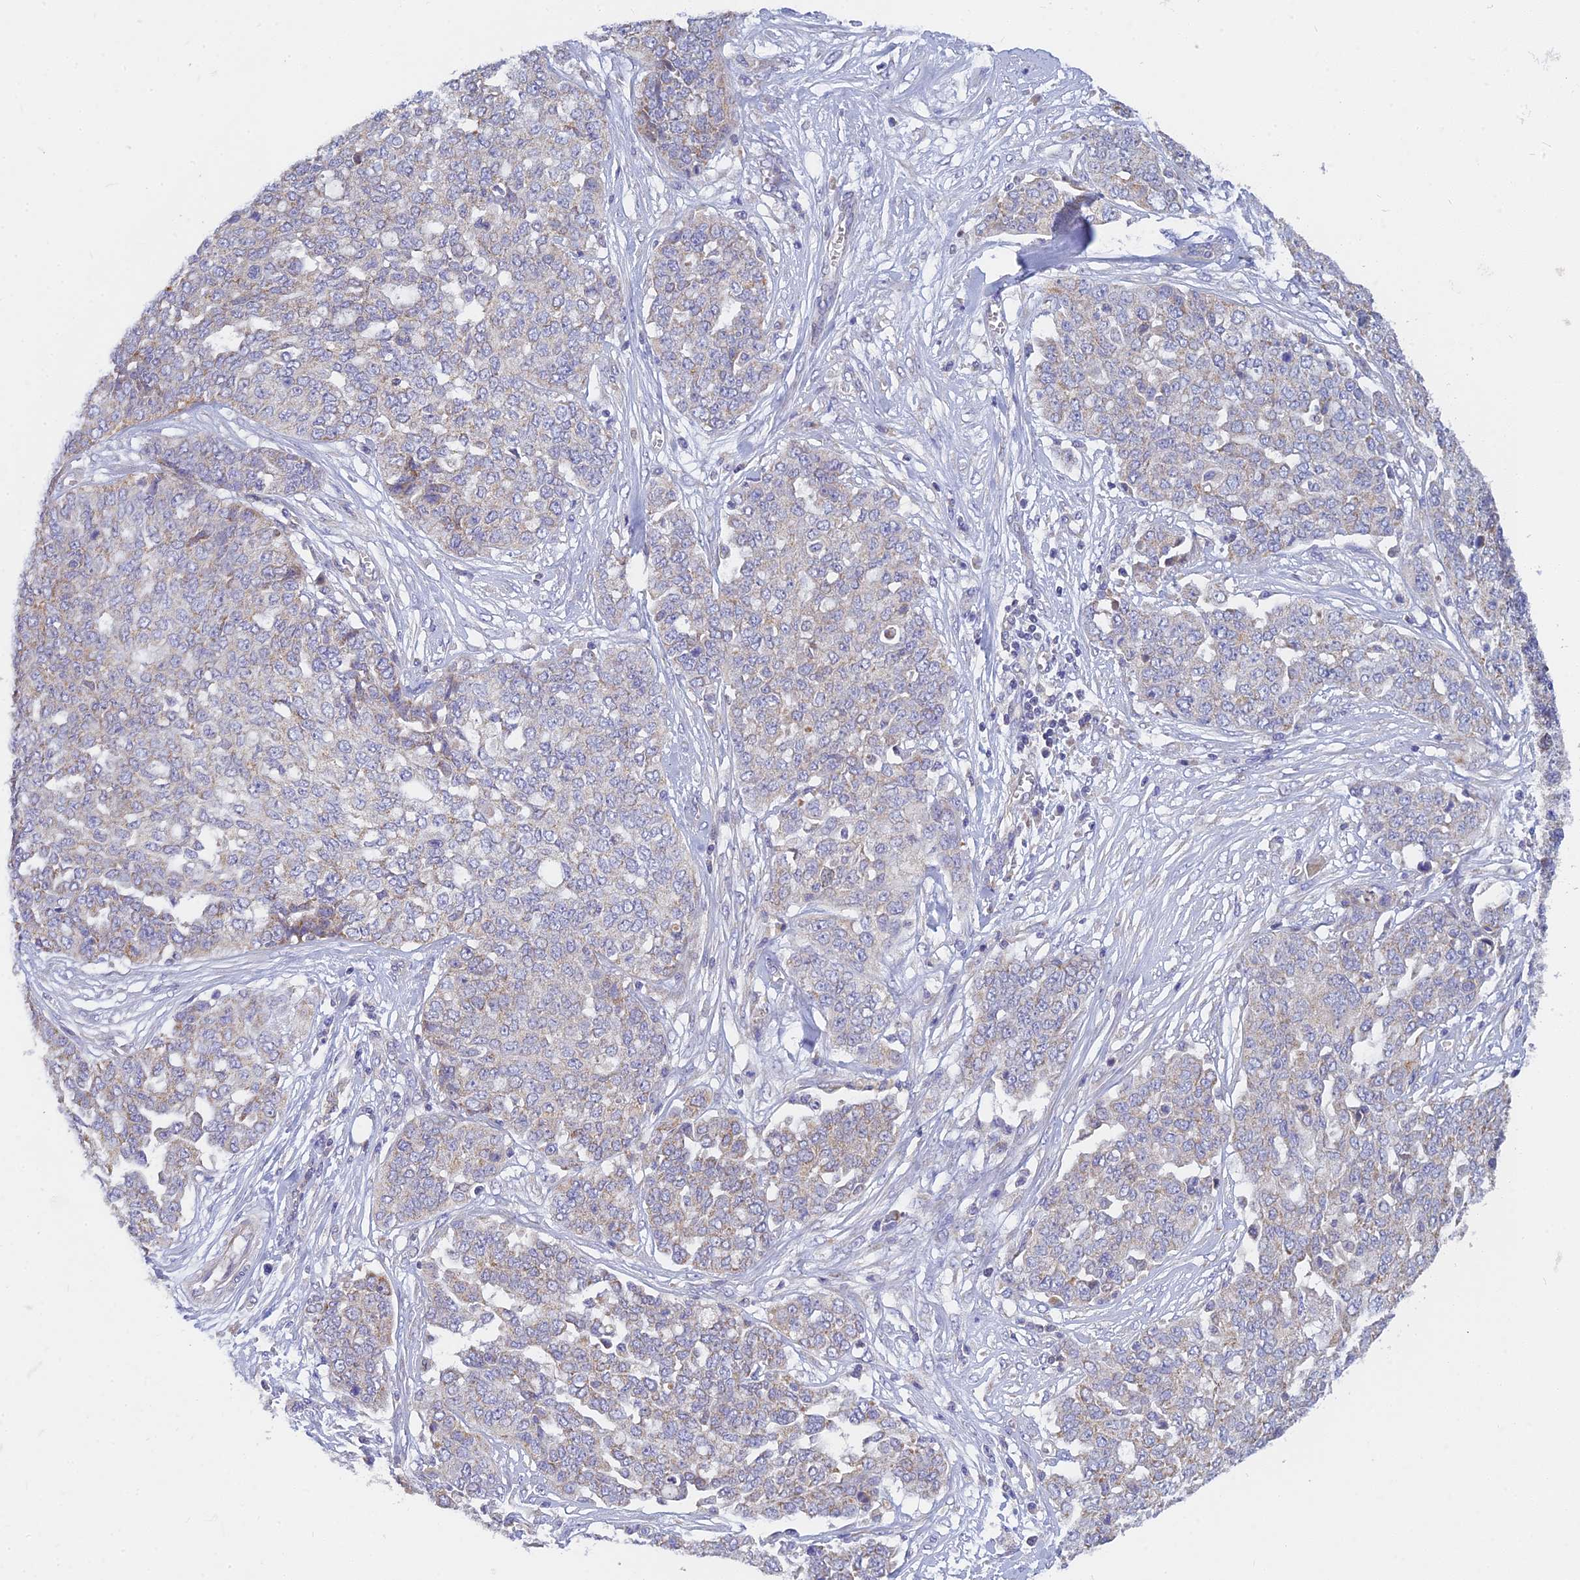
{"staining": {"intensity": "negative", "quantity": "none", "location": "none"}, "tissue": "ovarian cancer", "cell_type": "Tumor cells", "image_type": "cancer", "snomed": [{"axis": "morphology", "description": "Cystadenocarcinoma, serous, NOS"}, {"axis": "topography", "description": "Soft tissue"}, {"axis": "topography", "description": "Ovary"}], "caption": "Ovarian cancer (serous cystadenocarcinoma) was stained to show a protein in brown. There is no significant expression in tumor cells.", "gene": "CACNA1B", "patient": {"sex": "female", "age": 57}}